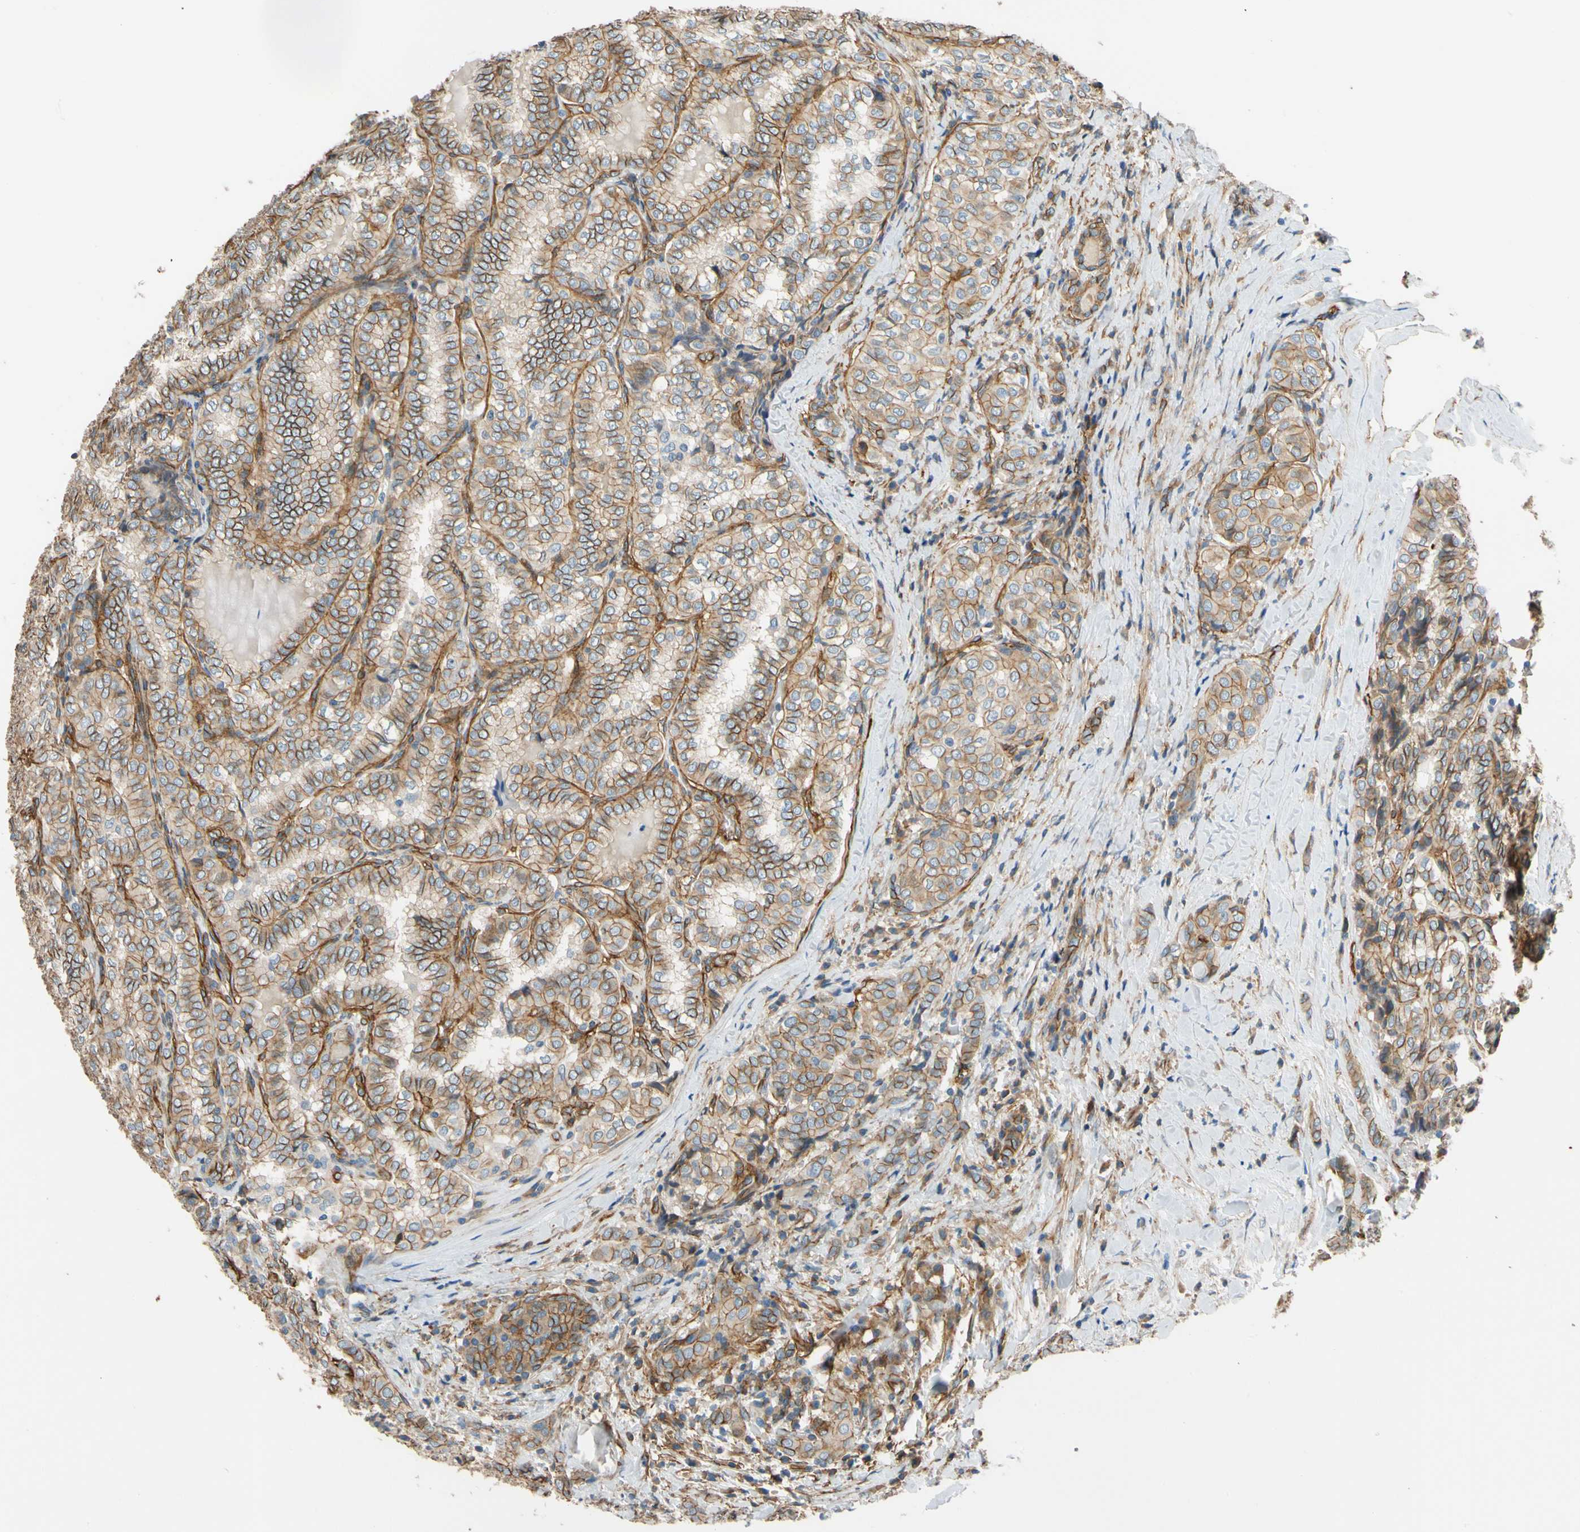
{"staining": {"intensity": "moderate", "quantity": "25%-75%", "location": "cytoplasmic/membranous"}, "tissue": "thyroid cancer", "cell_type": "Tumor cells", "image_type": "cancer", "snomed": [{"axis": "morphology", "description": "Normal tissue, NOS"}, {"axis": "morphology", "description": "Papillary adenocarcinoma, NOS"}, {"axis": "topography", "description": "Thyroid gland"}], "caption": "This image shows immunohistochemistry (IHC) staining of human thyroid cancer (papillary adenocarcinoma), with medium moderate cytoplasmic/membranous expression in about 25%-75% of tumor cells.", "gene": "SPTAN1", "patient": {"sex": "female", "age": 30}}